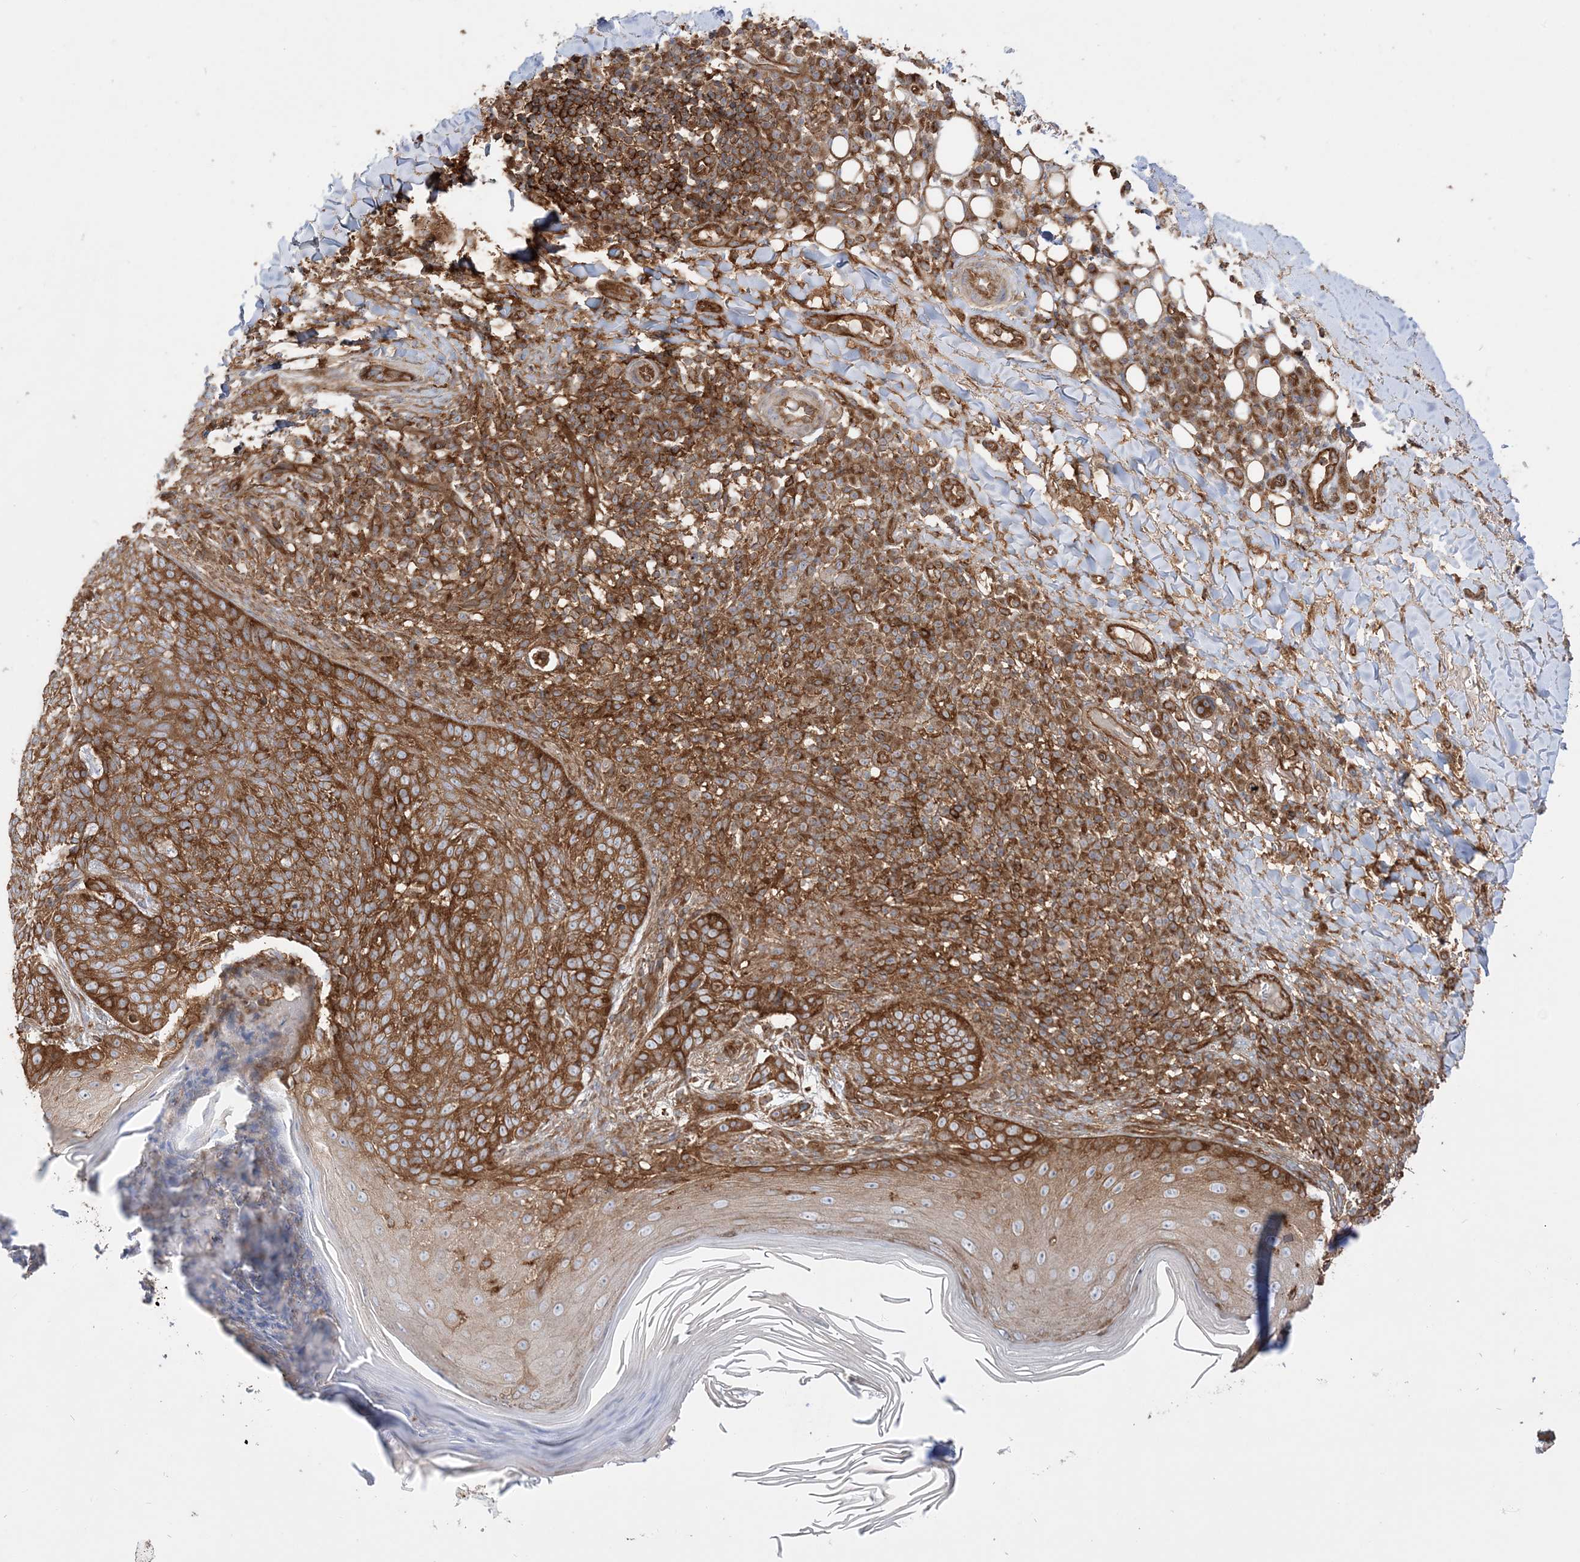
{"staining": {"intensity": "strong", "quantity": ">75%", "location": "cytoplasmic/membranous"}, "tissue": "skin cancer", "cell_type": "Tumor cells", "image_type": "cancer", "snomed": [{"axis": "morphology", "description": "Basal cell carcinoma"}, {"axis": "topography", "description": "Skin"}], "caption": "Strong cytoplasmic/membranous positivity for a protein is present in about >75% of tumor cells of basal cell carcinoma (skin) using IHC.", "gene": "TBC1D5", "patient": {"sex": "male", "age": 85}}